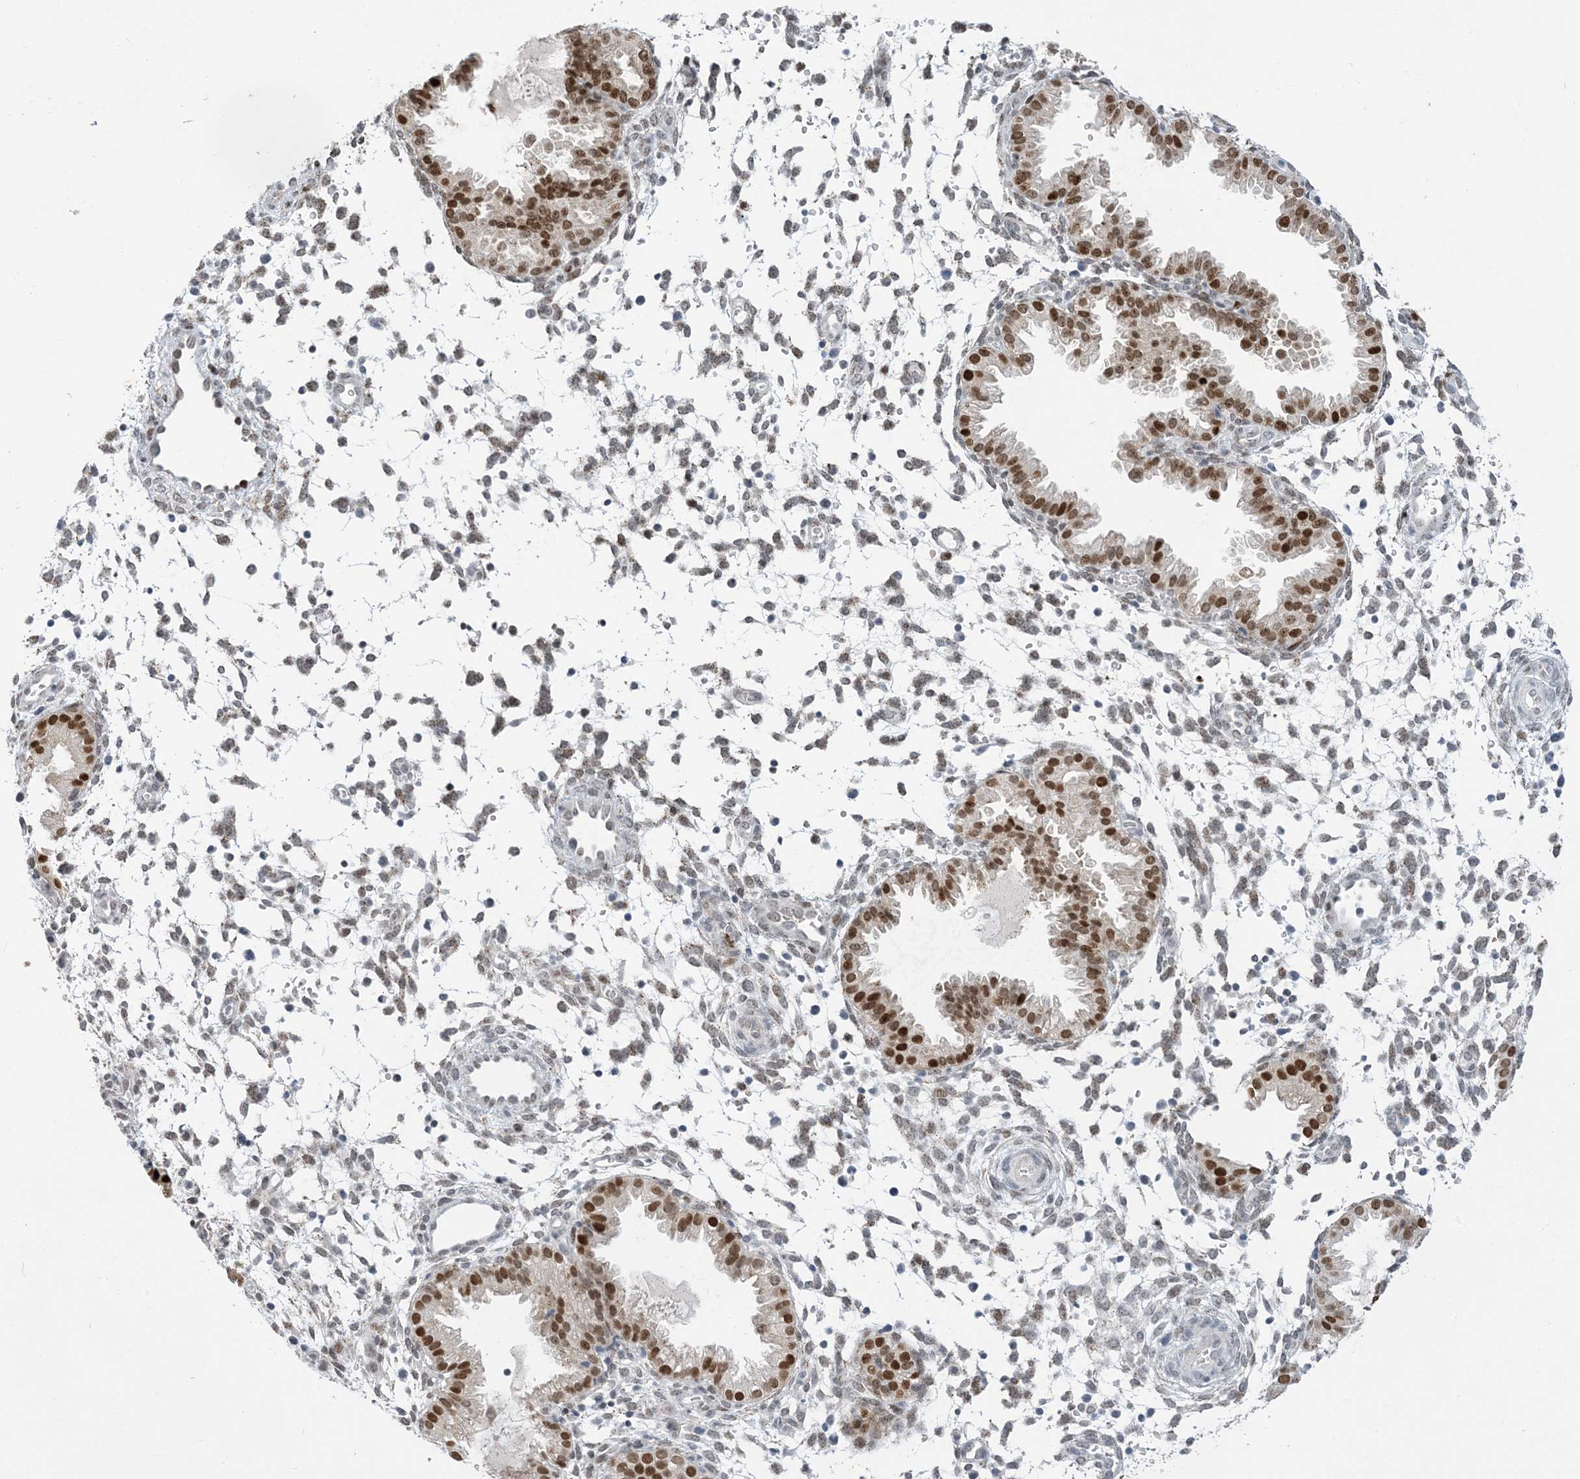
{"staining": {"intensity": "strong", "quantity": "25%-75%", "location": "nuclear"}, "tissue": "endometrium", "cell_type": "Cells in endometrial stroma", "image_type": "normal", "snomed": [{"axis": "morphology", "description": "Normal tissue, NOS"}, {"axis": "topography", "description": "Endometrium"}], "caption": "Immunohistochemical staining of unremarkable endometrium displays strong nuclear protein staining in about 25%-75% of cells in endometrial stroma.", "gene": "SLC25A53", "patient": {"sex": "female", "age": 33}}